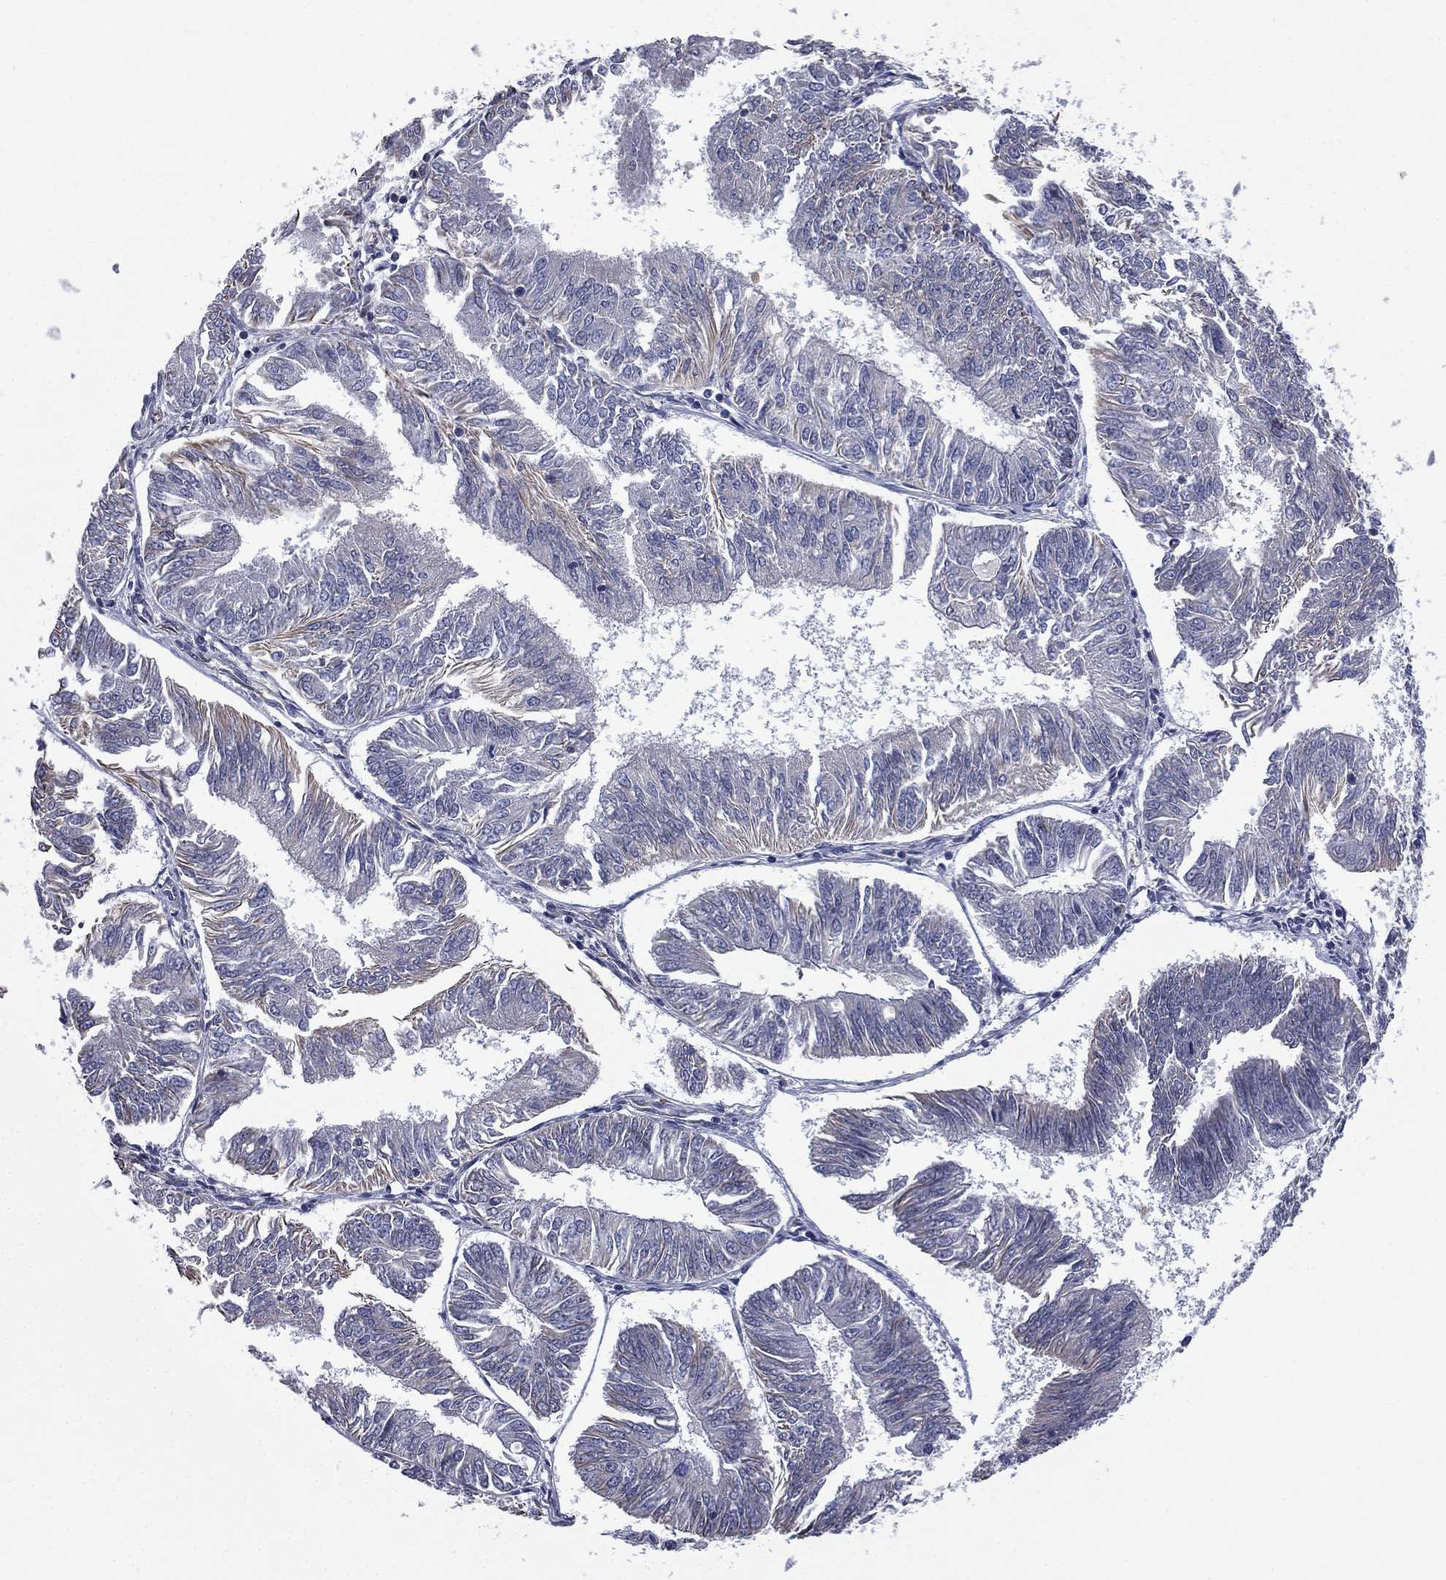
{"staining": {"intensity": "weak", "quantity": "<25%", "location": "cytoplasmic/membranous"}, "tissue": "endometrial cancer", "cell_type": "Tumor cells", "image_type": "cancer", "snomed": [{"axis": "morphology", "description": "Adenocarcinoma, NOS"}, {"axis": "topography", "description": "Endometrium"}], "caption": "IHC histopathology image of human endometrial cancer (adenocarcinoma) stained for a protein (brown), which displays no staining in tumor cells.", "gene": "SCUBE1", "patient": {"sex": "female", "age": 58}}